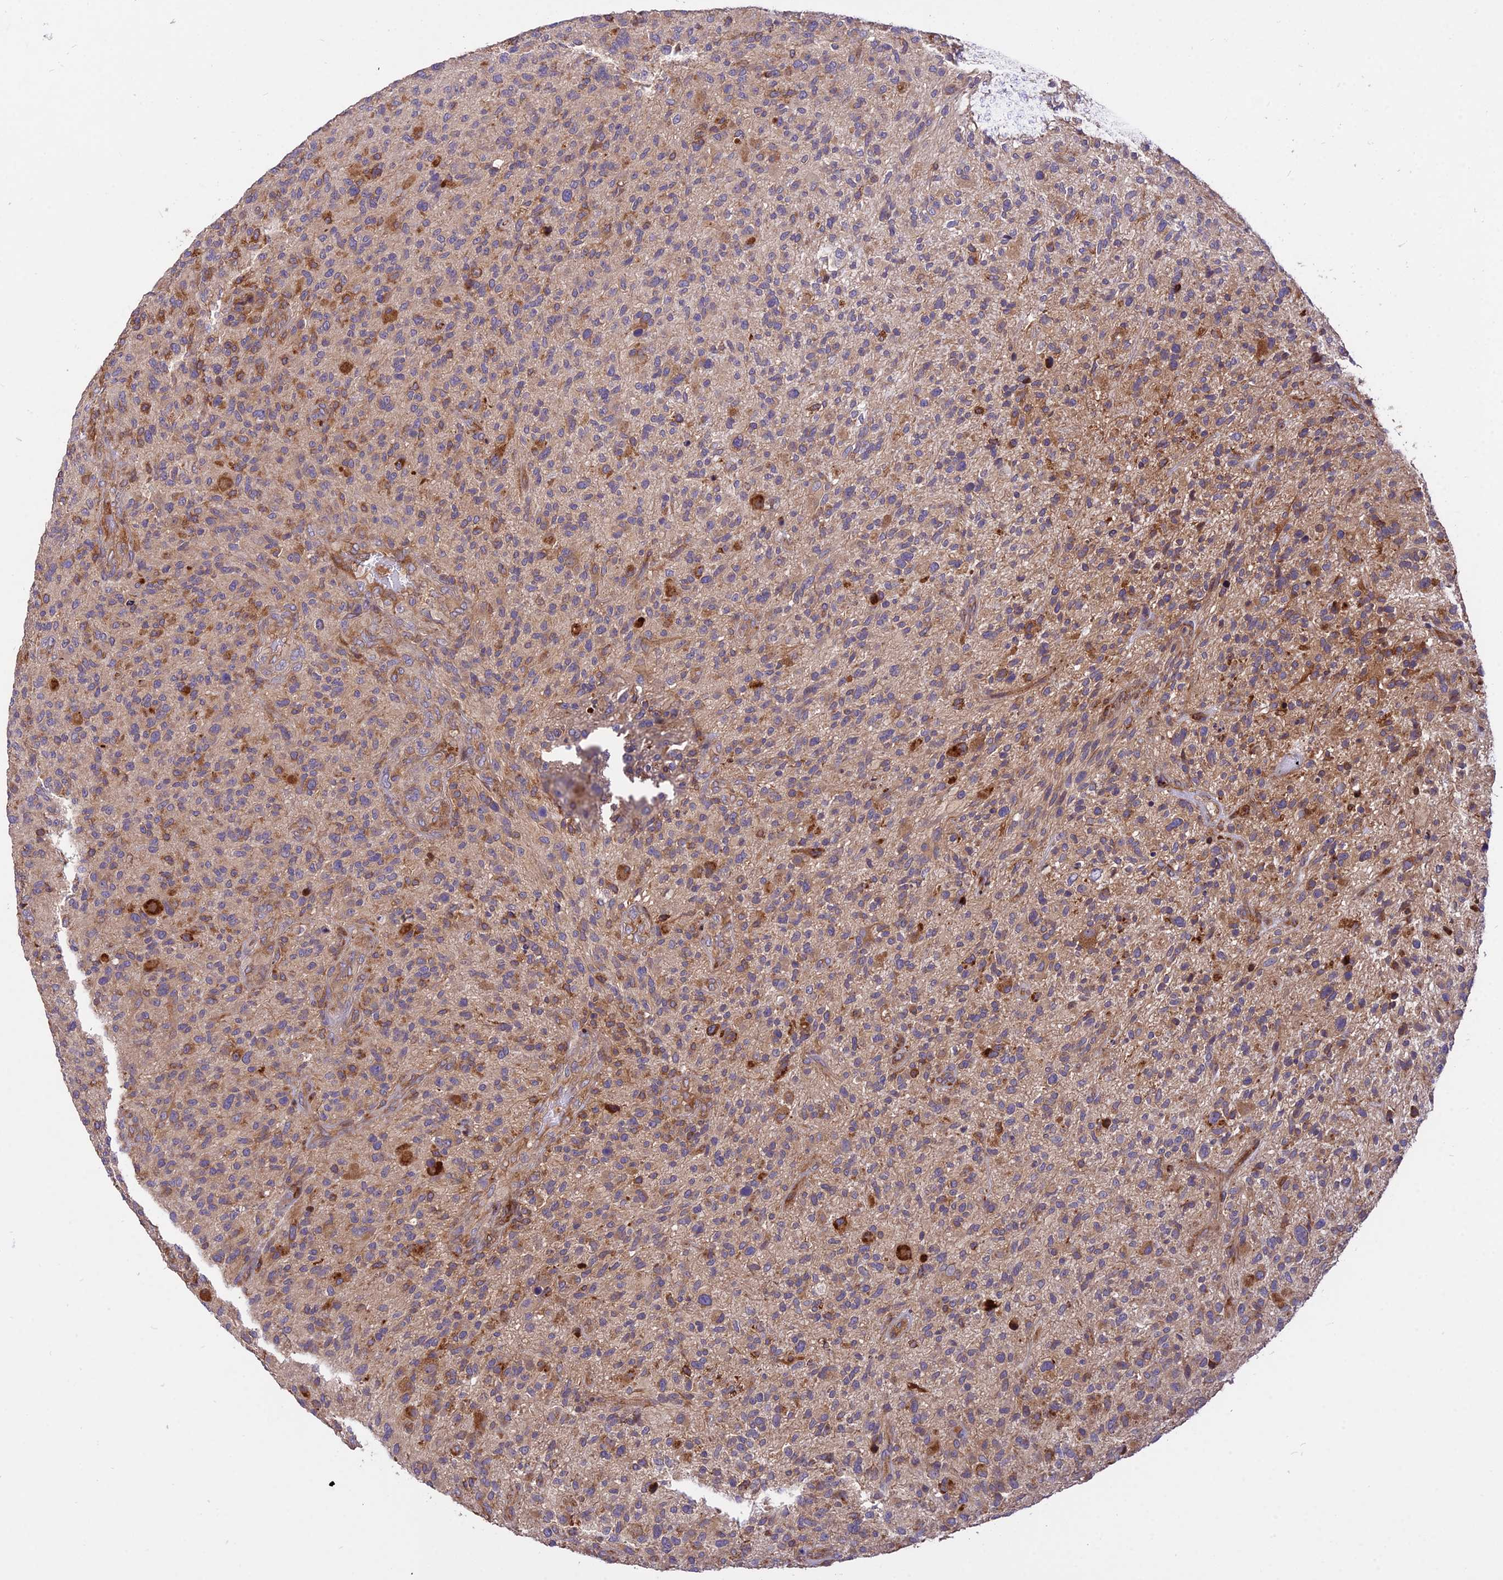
{"staining": {"intensity": "moderate", "quantity": "25%-75%", "location": "cytoplasmic/membranous"}, "tissue": "glioma", "cell_type": "Tumor cells", "image_type": "cancer", "snomed": [{"axis": "morphology", "description": "Glioma, malignant, High grade"}, {"axis": "topography", "description": "Brain"}], "caption": "Protein staining shows moderate cytoplasmic/membranous positivity in about 25%-75% of tumor cells in malignant high-grade glioma. (Brightfield microscopy of DAB IHC at high magnification).", "gene": "ROCK1", "patient": {"sex": "male", "age": 47}}